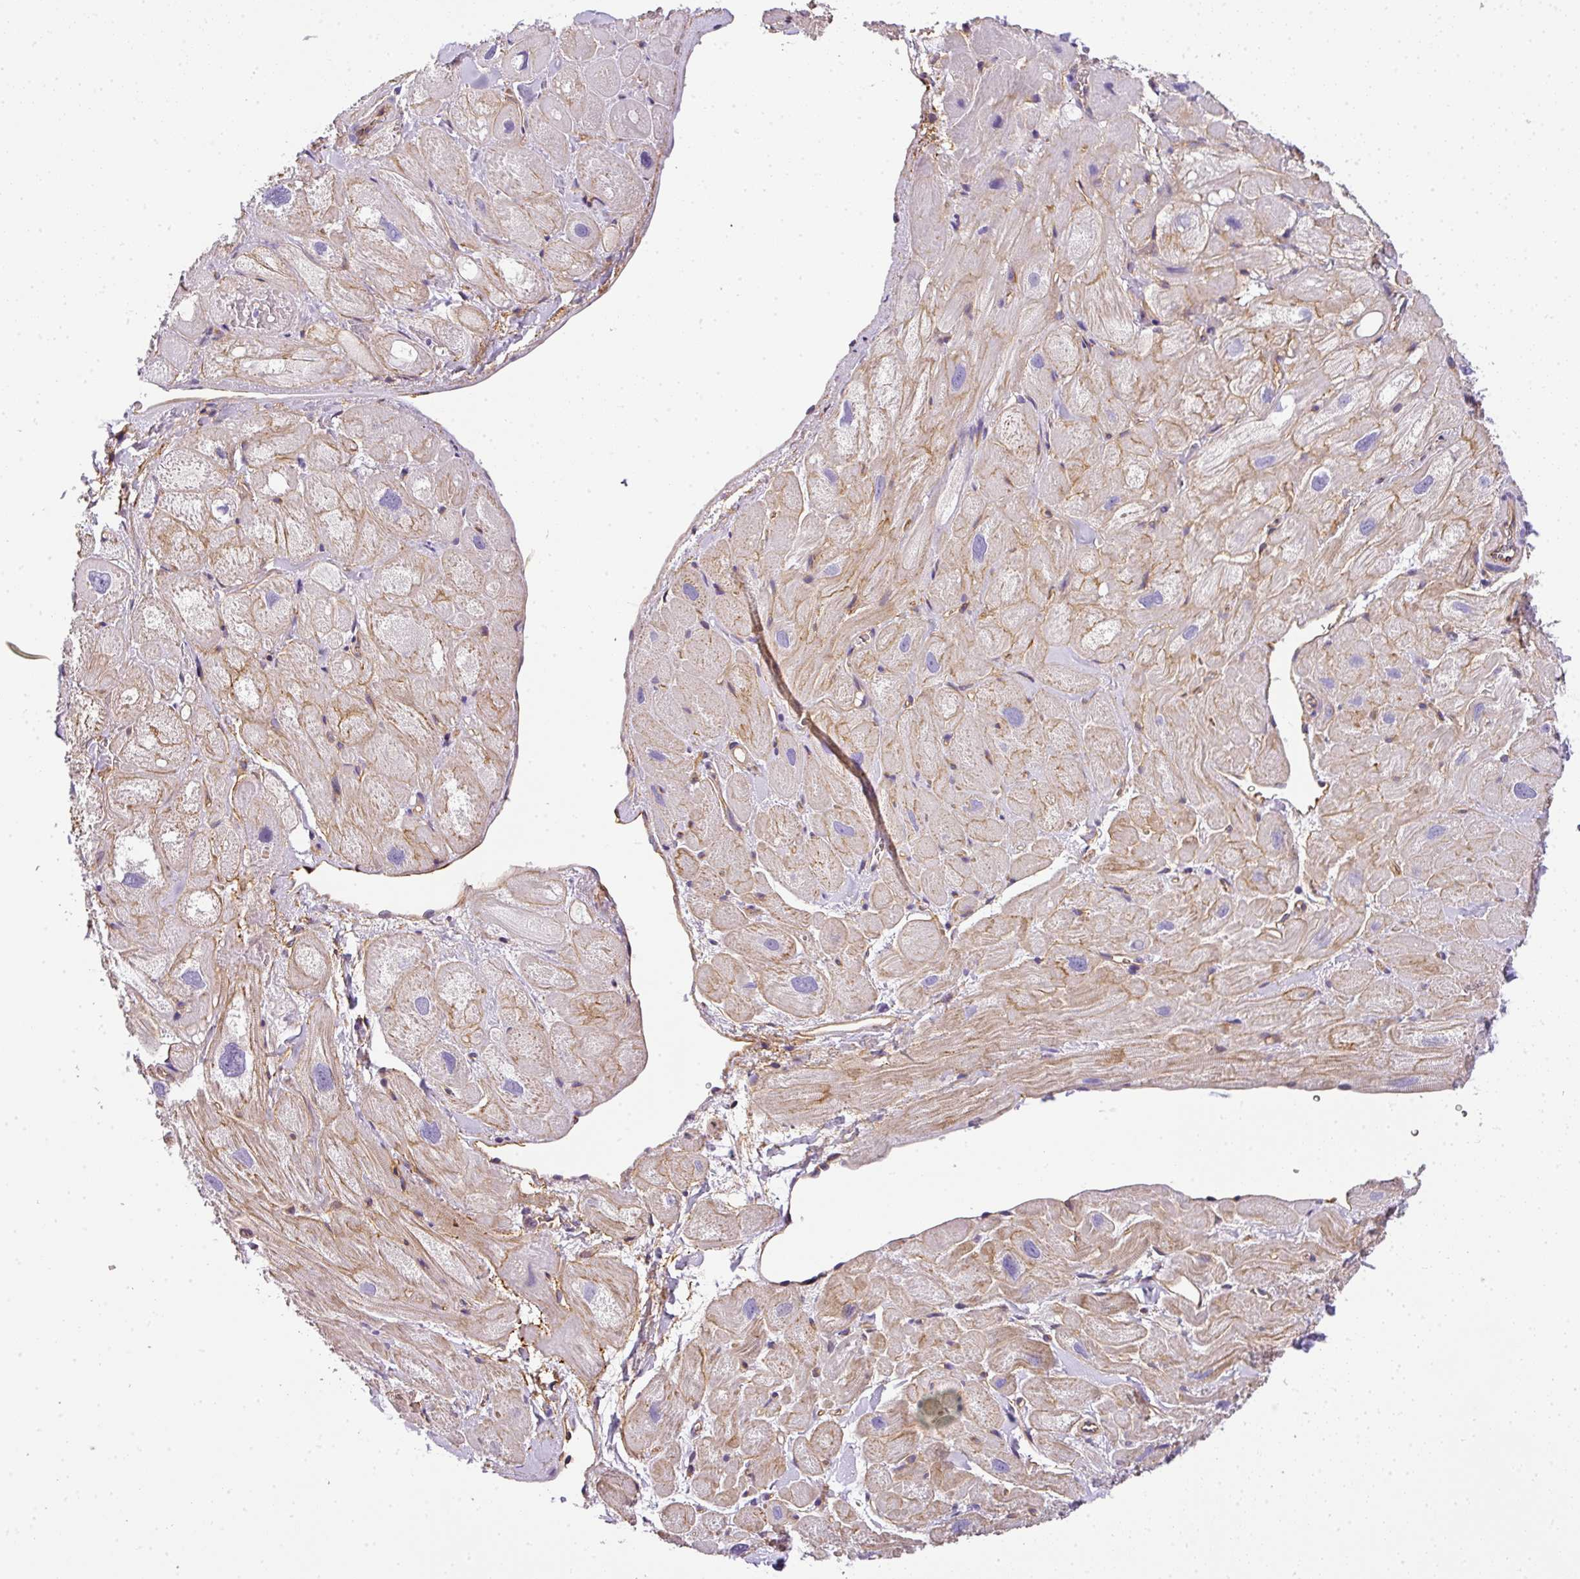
{"staining": {"intensity": "weak", "quantity": "<25%", "location": "cytoplasmic/membranous"}, "tissue": "heart muscle", "cell_type": "Cardiomyocytes", "image_type": "normal", "snomed": [{"axis": "morphology", "description": "Normal tissue, NOS"}, {"axis": "topography", "description": "Heart"}], "caption": "DAB immunohistochemical staining of unremarkable heart muscle exhibits no significant positivity in cardiomyocytes.", "gene": "OR11H4", "patient": {"sex": "male", "age": 49}}